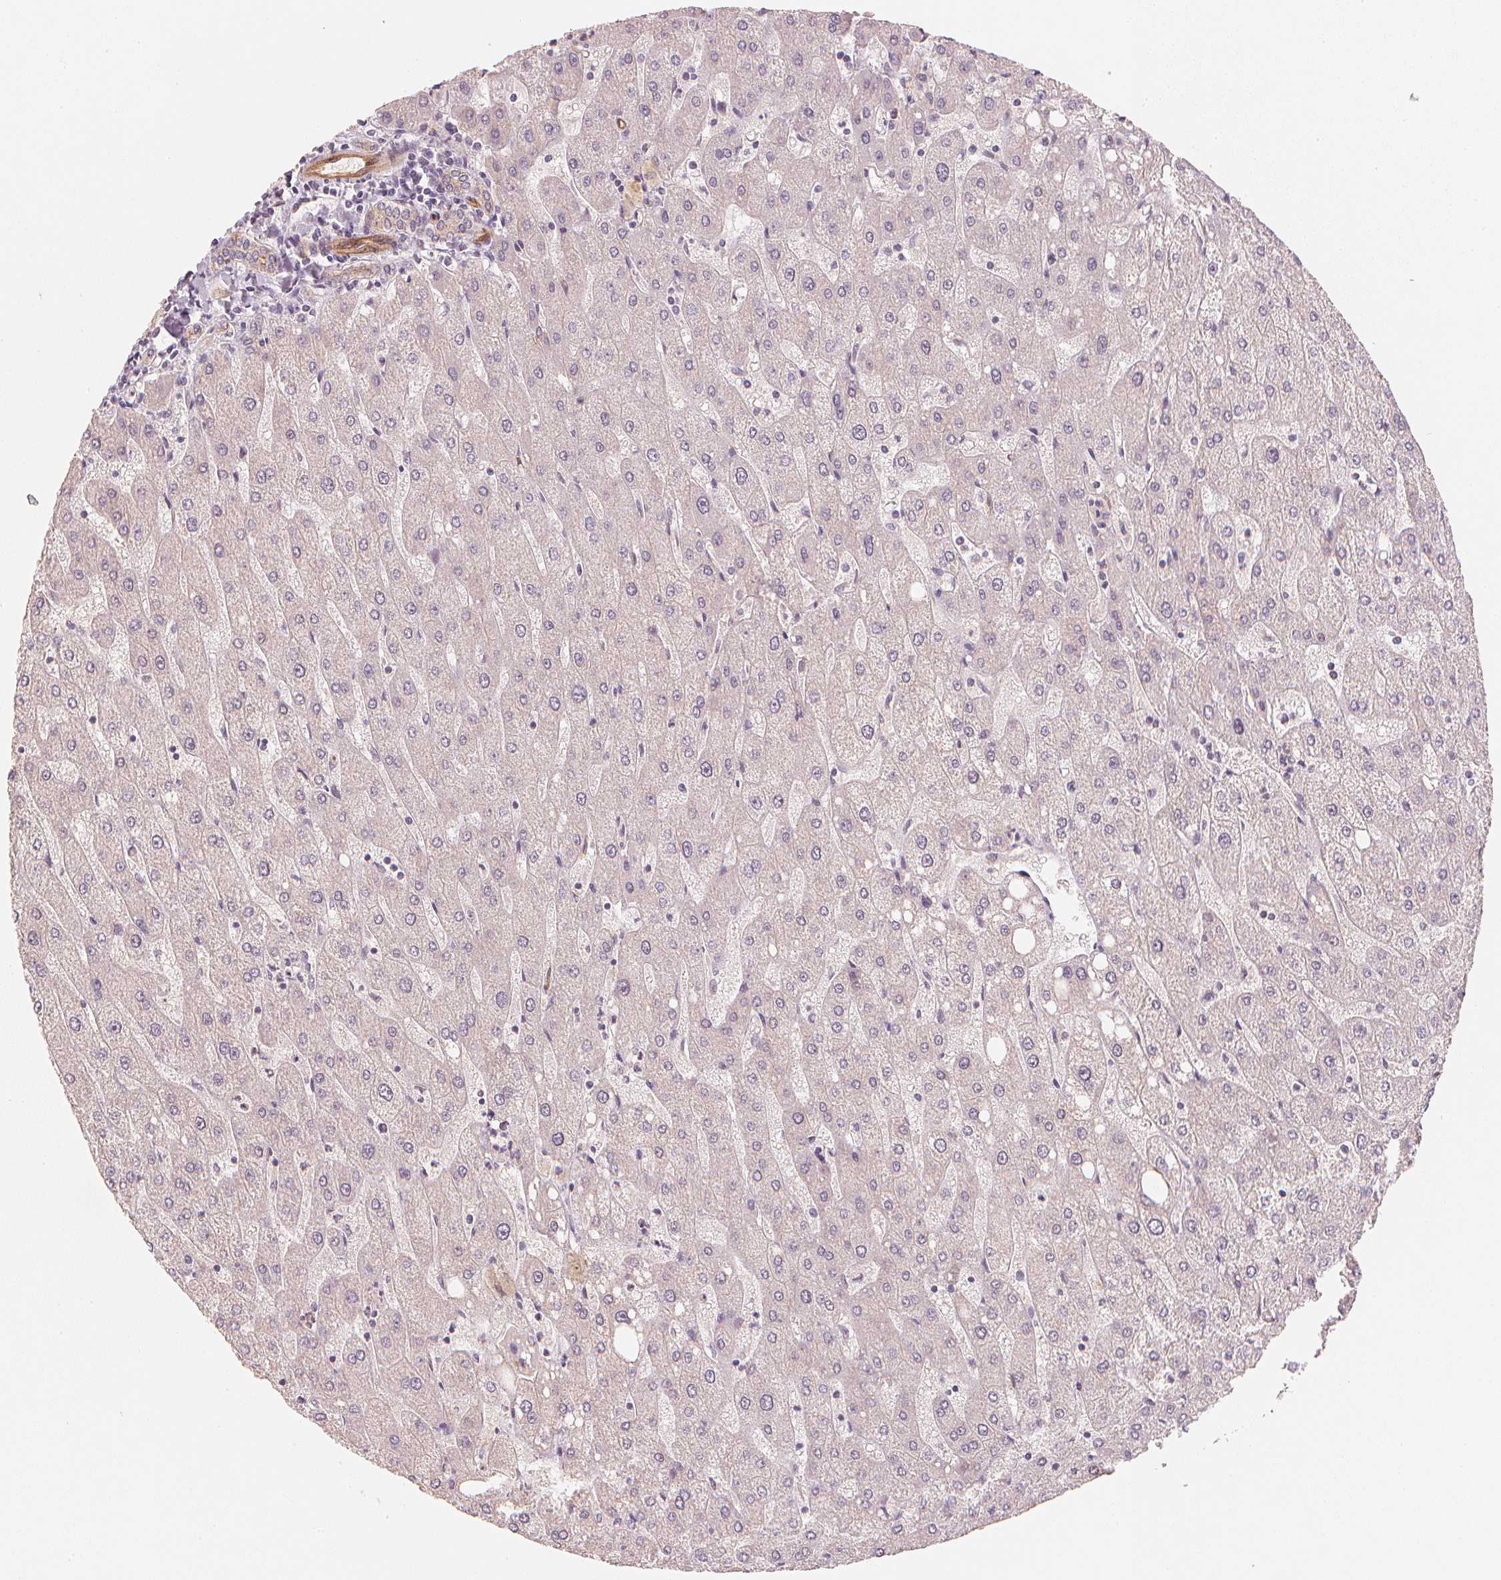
{"staining": {"intensity": "moderate", "quantity": "<25%", "location": "cytoplasmic/membranous"}, "tissue": "liver", "cell_type": "Cholangiocytes", "image_type": "normal", "snomed": [{"axis": "morphology", "description": "Normal tissue, NOS"}, {"axis": "topography", "description": "Liver"}], "caption": "An IHC histopathology image of benign tissue is shown. Protein staining in brown highlights moderate cytoplasmic/membranous positivity in liver within cholangiocytes.", "gene": "CIB1", "patient": {"sex": "male", "age": 67}}